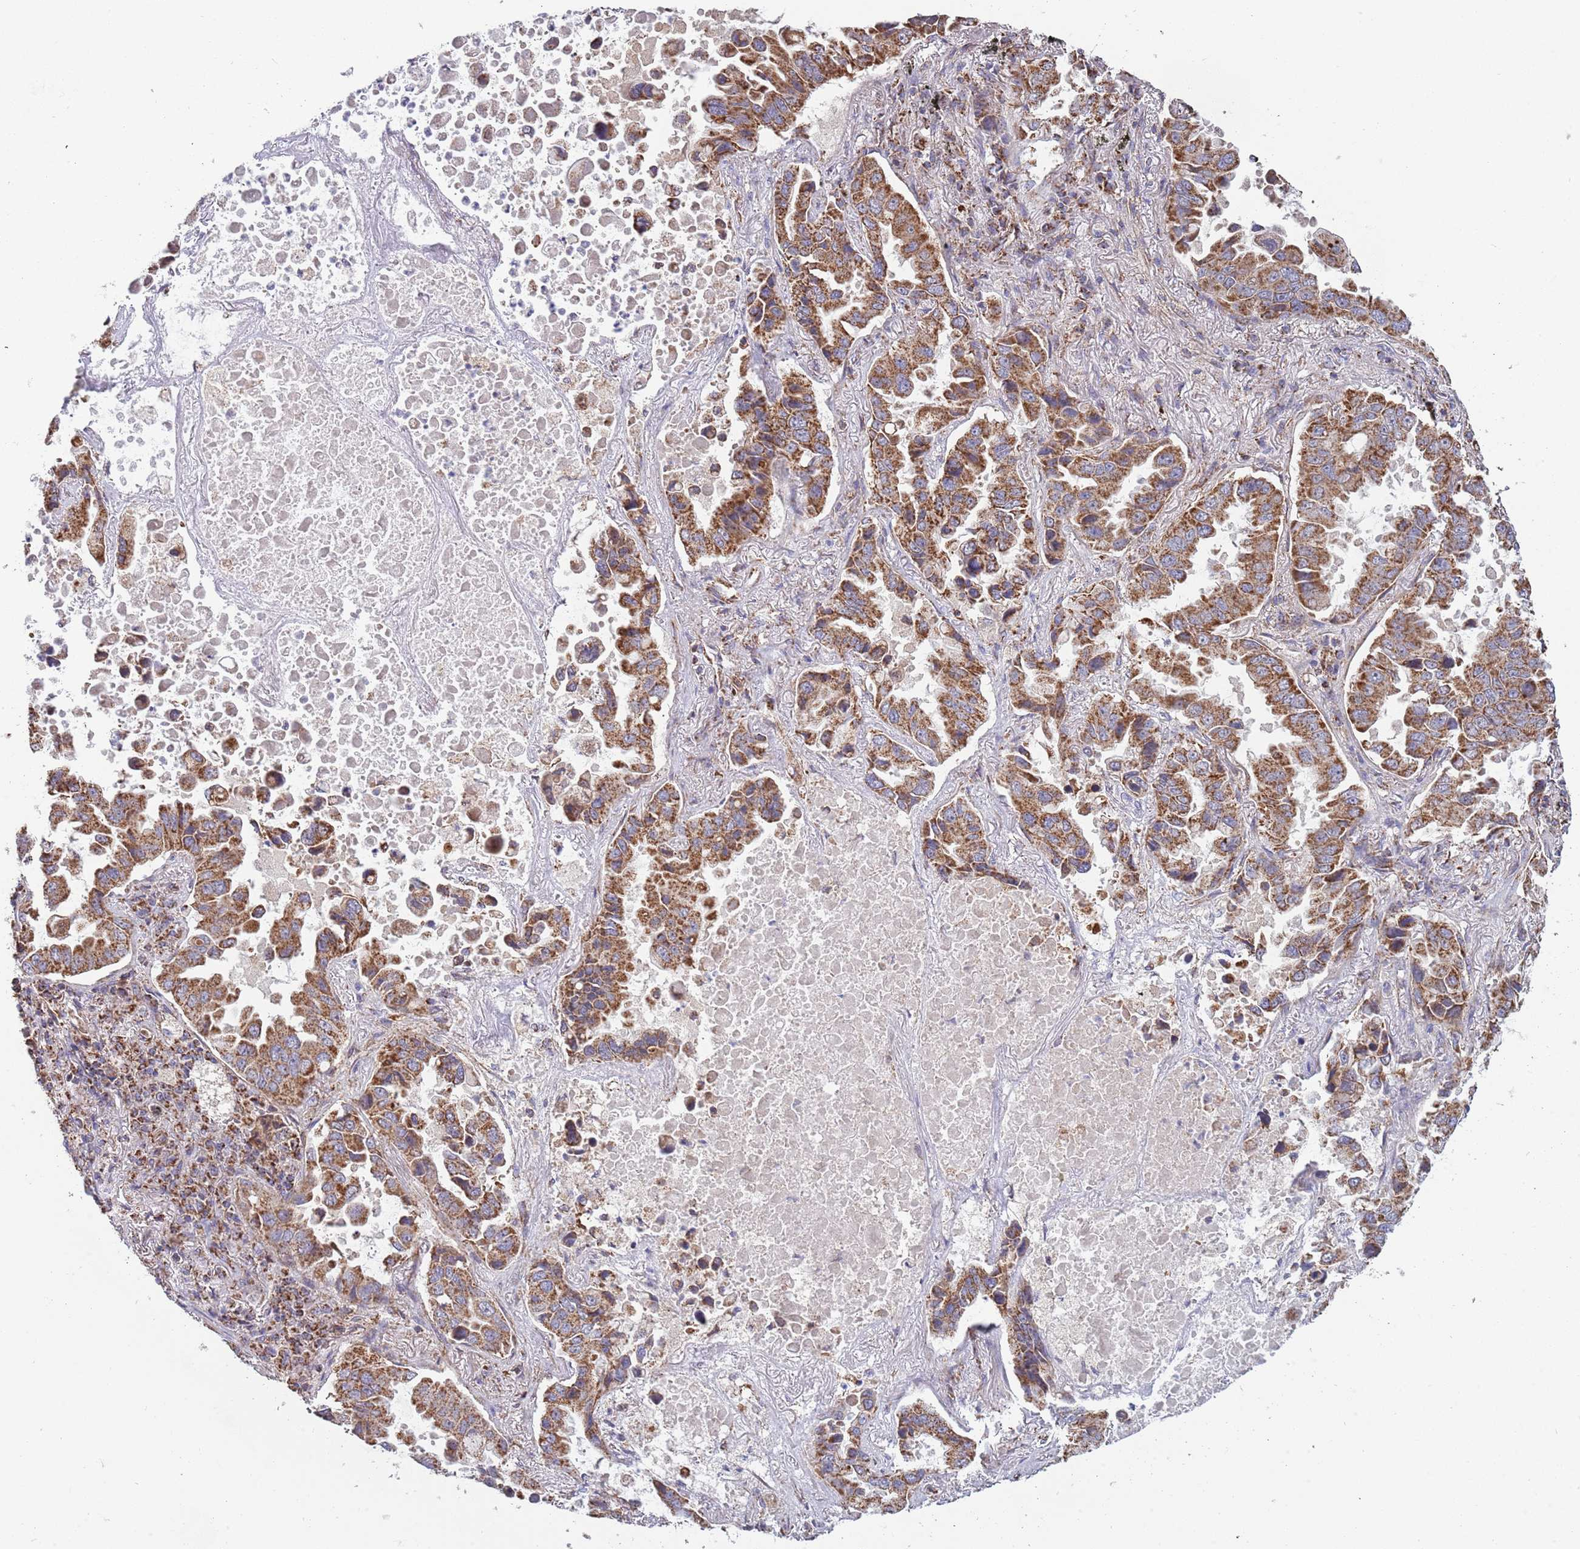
{"staining": {"intensity": "strong", "quantity": ">75%", "location": "cytoplasmic/membranous"}, "tissue": "lung cancer", "cell_type": "Tumor cells", "image_type": "cancer", "snomed": [{"axis": "morphology", "description": "Adenocarcinoma, NOS"}, {"axis": "topography", "description": "Lung"}], "caption": "Immunohistochemical staining of adenocarcinoma (lung) displays high levels of strong cytoplasmic/membranous expression in approximately >75% of tumor cells.", "gene": "VPS16", "patient": {"sex": "male", "age": 64}}